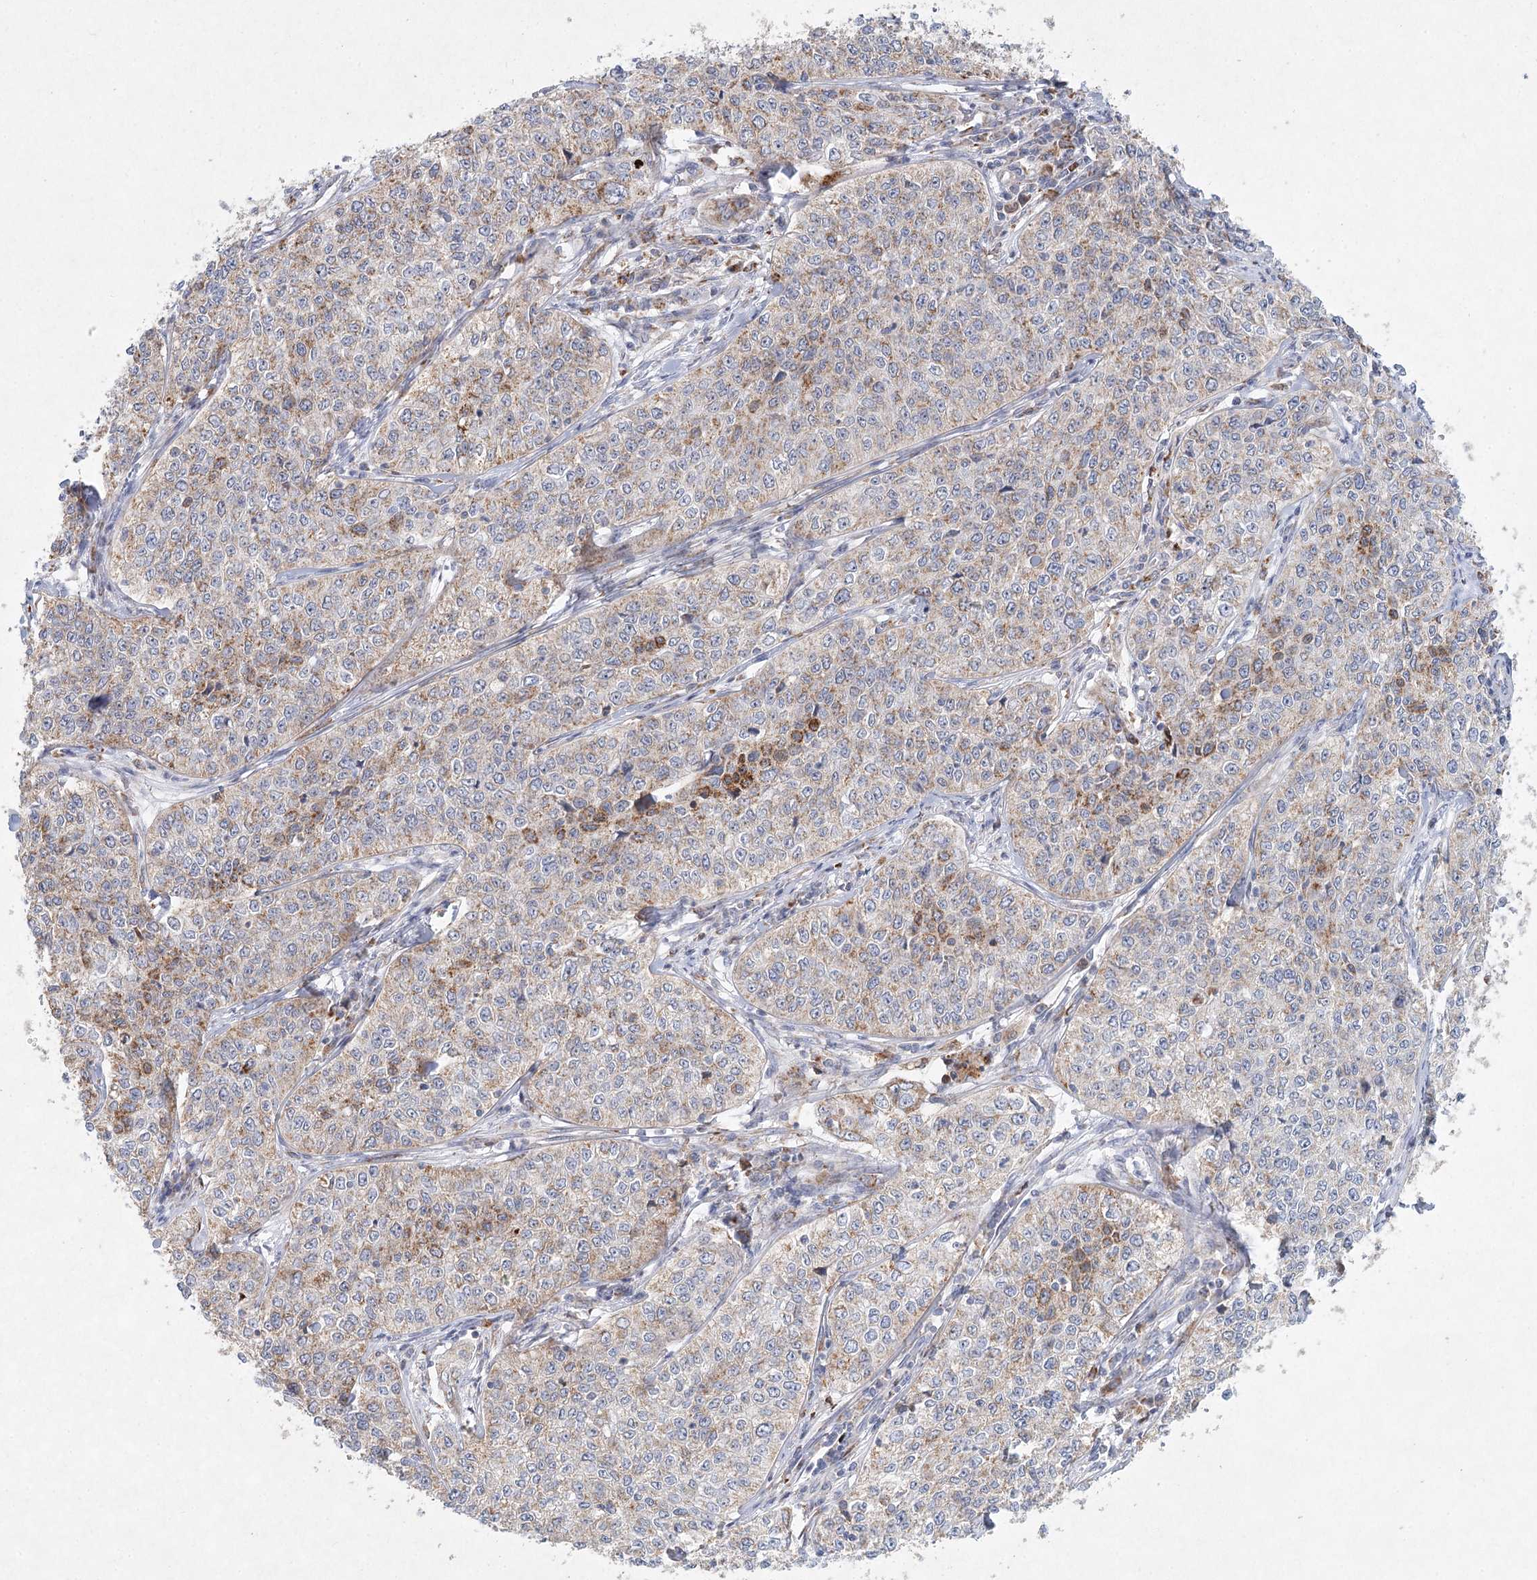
{"staining": {"intensity": "weak", "quantity": "<25%", "location": "cytoplasmic/membranous"}, "tissue": "cervical cancer", "cell_type": "Tumor cells", "image_type": "cancer", "snomed": [{"axis": "morphology", "description": "Squamous cell carcinoma, NOS"}, {"axis": "topography", "description": "Cervix"}], "caption": "A histopathology image of human cervical cancer (squamous cell carcinoma) is negative for staining in tumor cells.", "gene": "XPO6", "patient": {"sex": "female", "age": 35}}